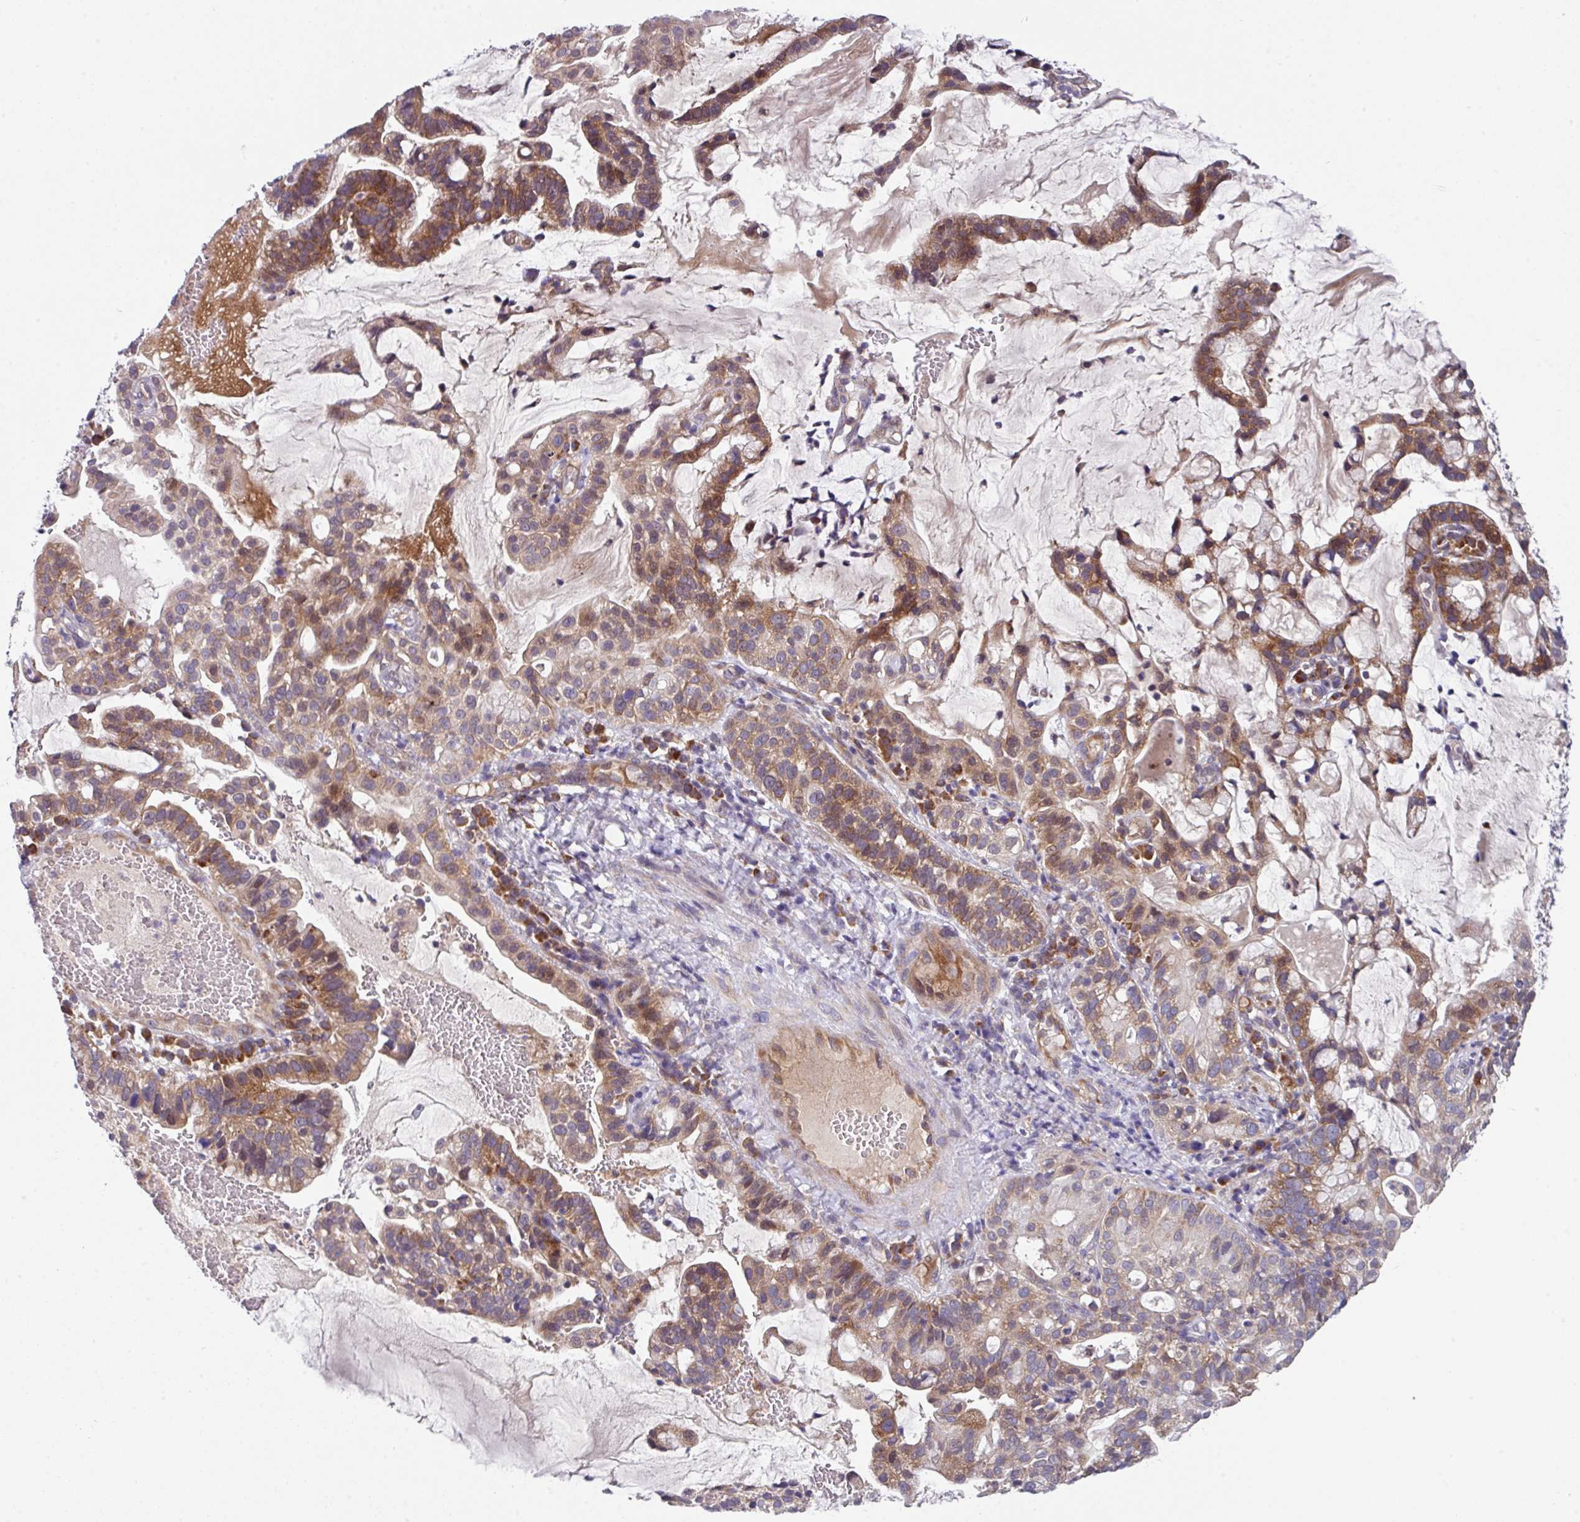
{"staining": {"intensity": "moderate", "quantity": ">75%", "location": "cytoplasmic/membranous"}, "tissue": "cervical cancer", "cell_type": "Tumor cells", "image_type": "cancer", "snomed": [{"axis": "morphology", "description": "Adenocarcinoma, NOS"}, {"axis": "topography", "description": "Cervix"}], "caption": "A brown stain highlights moderate cytoplasmic/membranous staining of a protein in human cervical cancer tumor cells.", "gene": "EIF4B", "patient": {"sex": "female", "age": 41}}